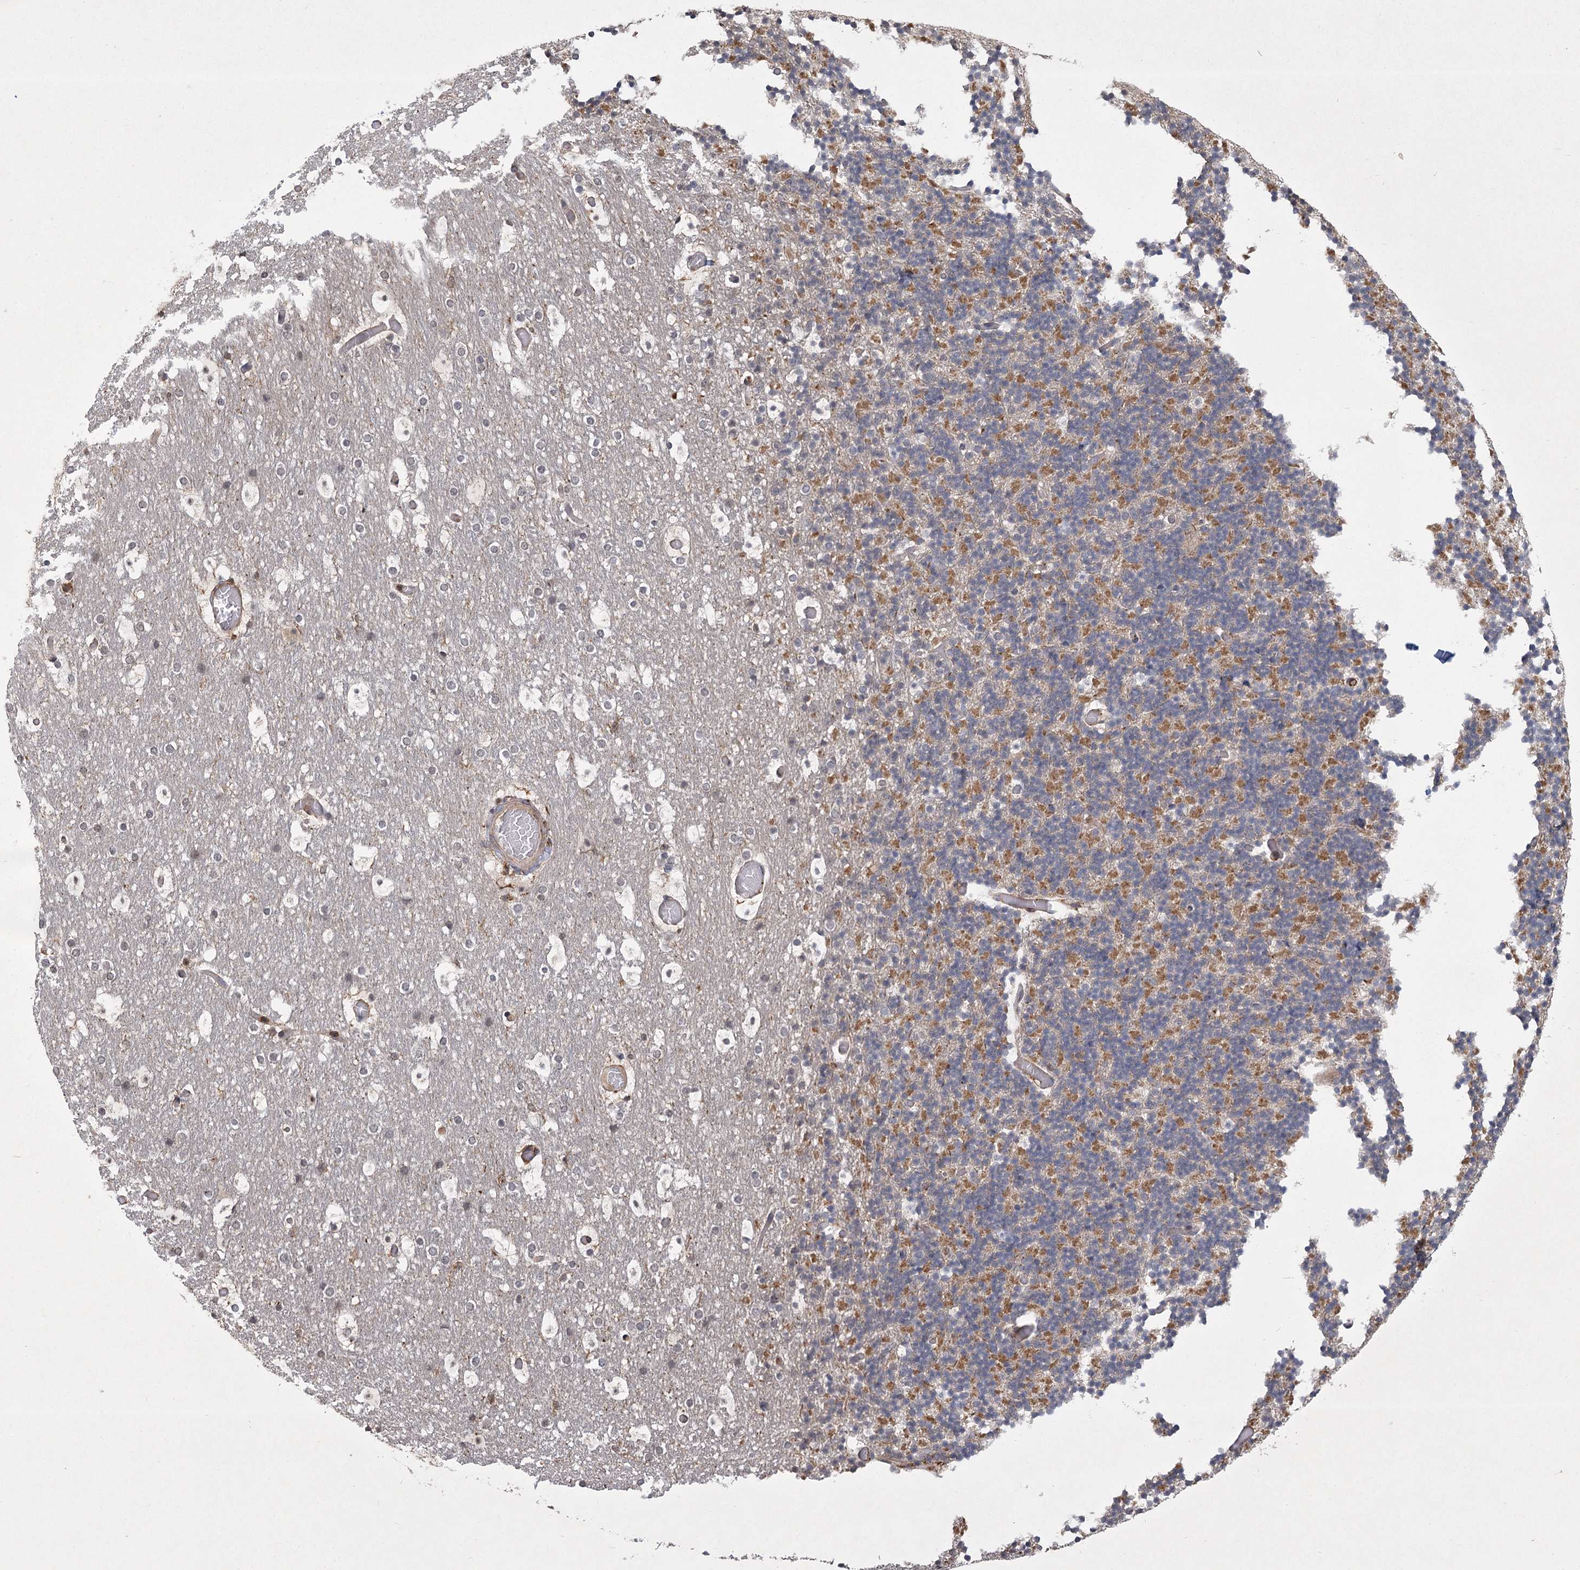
{"staining": {"intensity": "moderate", "quantity": "25%-75%", "location": "cytoplasmic/membranous"}, "tissue": "cerebellum", "cell_type": "Cells in granular layer", "image_type": "normal", "snomed": [{"axis": "morphology", "description": "Normal tissue, NOS"}, {"axis": "topography", "description": "Cerebellum"}], "caption": "This micrograph displays benign cerebellum stained with immunohistochemistry (IHC) to label a protein in brown. The cytoplasmic/membranous of cells in granular layer show moderate positivity for the protein. Nuclei are counter-stained blue.", "gene": "MEPE", "patient": {"sex": "male", "age": 57}}